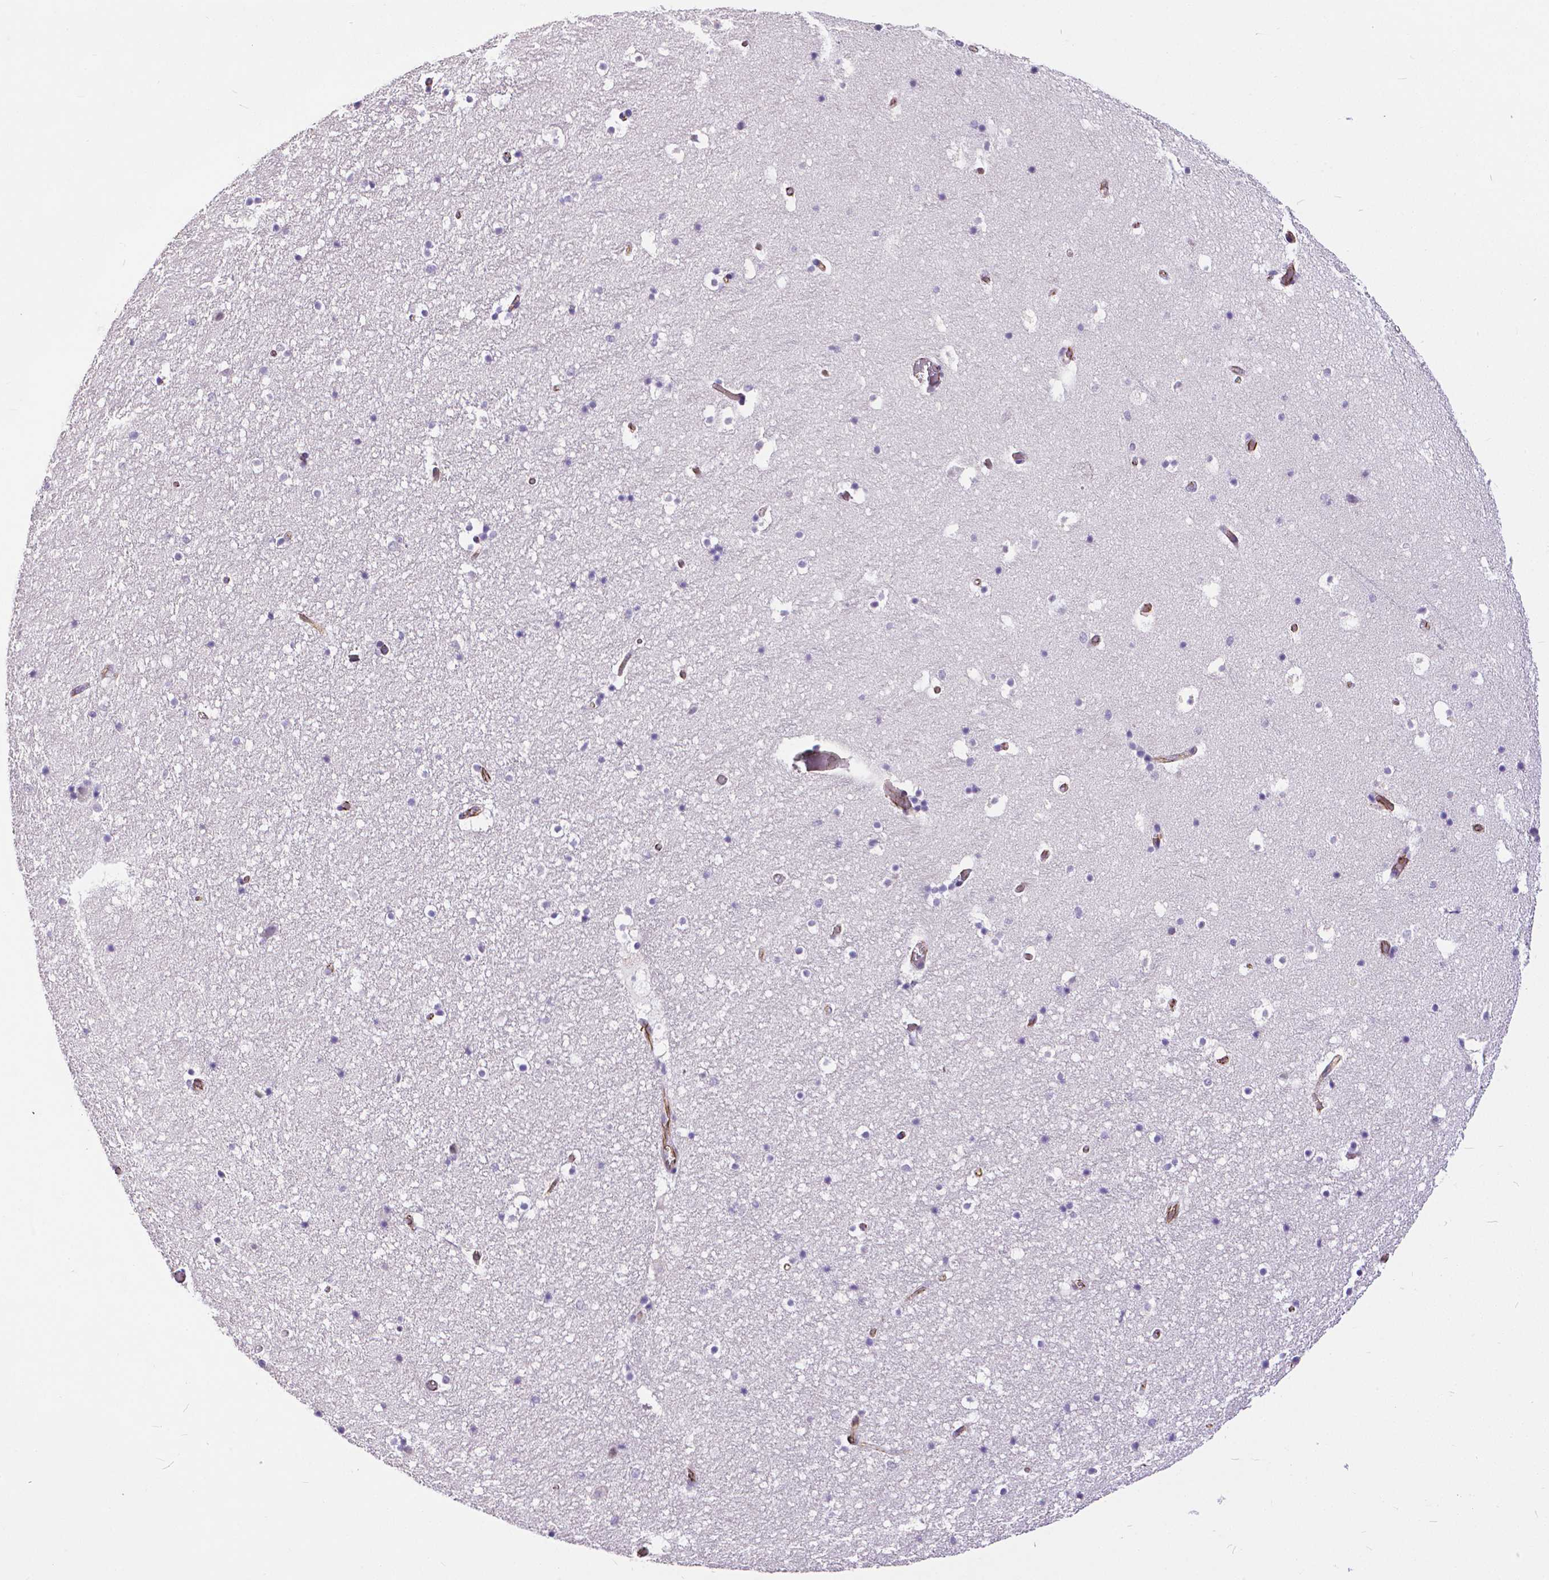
{"staining": {"intensity": "negative", "quantity": "none", "location": "none"}, "tissue": "hippocampus", "cell_type": "Glial cells", "image_type": "normal", "snomed": [{"axis": "morphology", "description": "Normal tissue, NOS"}, {"axis": "topography", "description": "Hippocampus"}], "caption": "Micrograph shows no significant protein staining in glial cells of normal hippocampus. The staining is performed using DAB (3,3'-diaminobenzidine) brown chromogen with nuclei counter-stained in using hematoxylin.", "gene": "OCLN", "patient": {"sex": "male", "age": 26}}